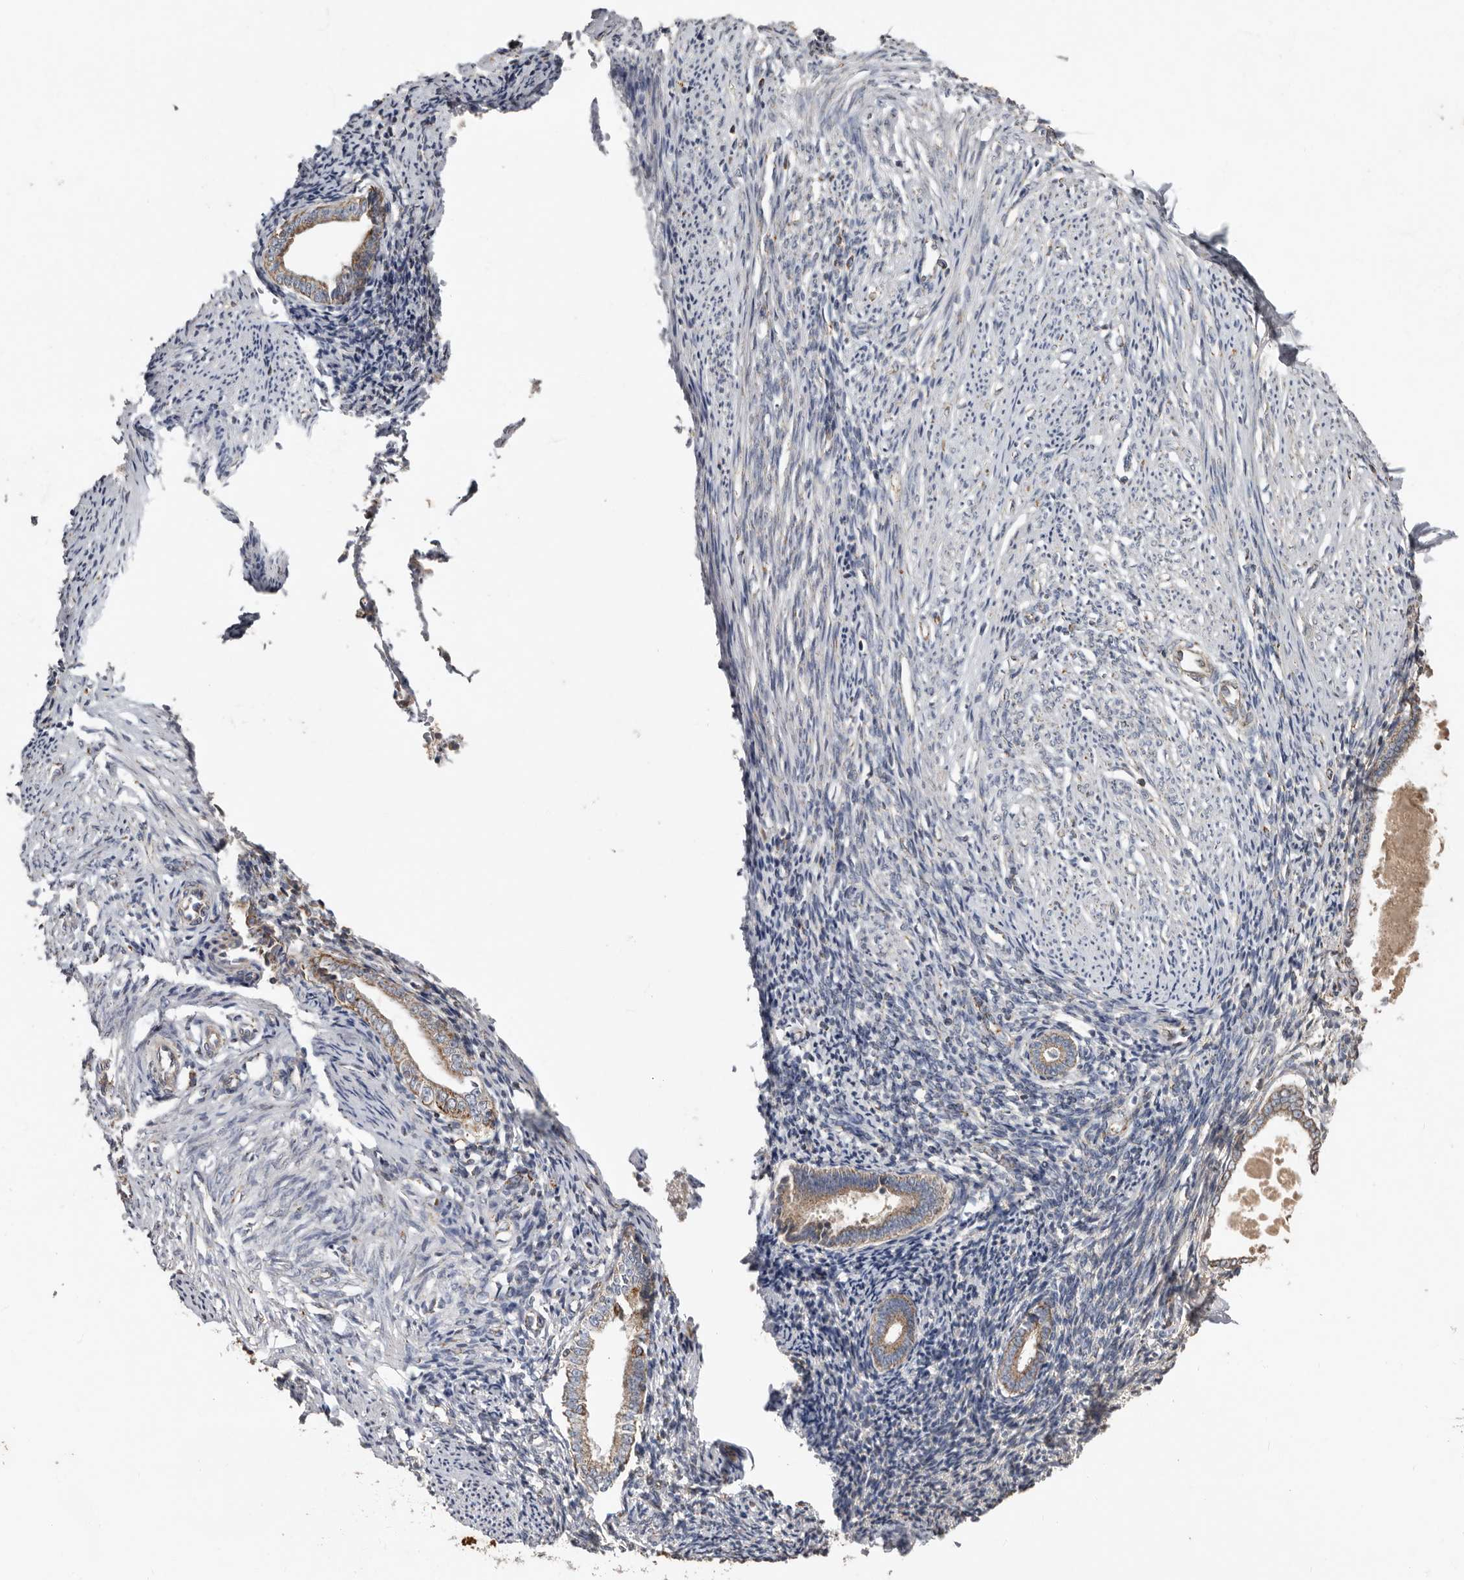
{"staining": {"intensity": "weak", "quantity": "<25%", "location": "cytoplasmic/membranous"}, "tissue": "endometrium", "cell_type": "Cells in endometrial stroma", "image_type": "normal", "snomed": [{"axis": "morphology", "description": "Normal tissue, NOS"}, {"axis": "topography", "description": "Endometrium"}], "caption": "This is a image of IHC staining of unremarkable endometrium, which shows no staining in cells in endometrial stroma. (Brightfield microscopy of DAB (3,3'-diaminobenzidine) immunohistochemistry (IHC) at high magnification).", "gene": "KIF26B", "patient": {"sex": "female", "age": 56}}